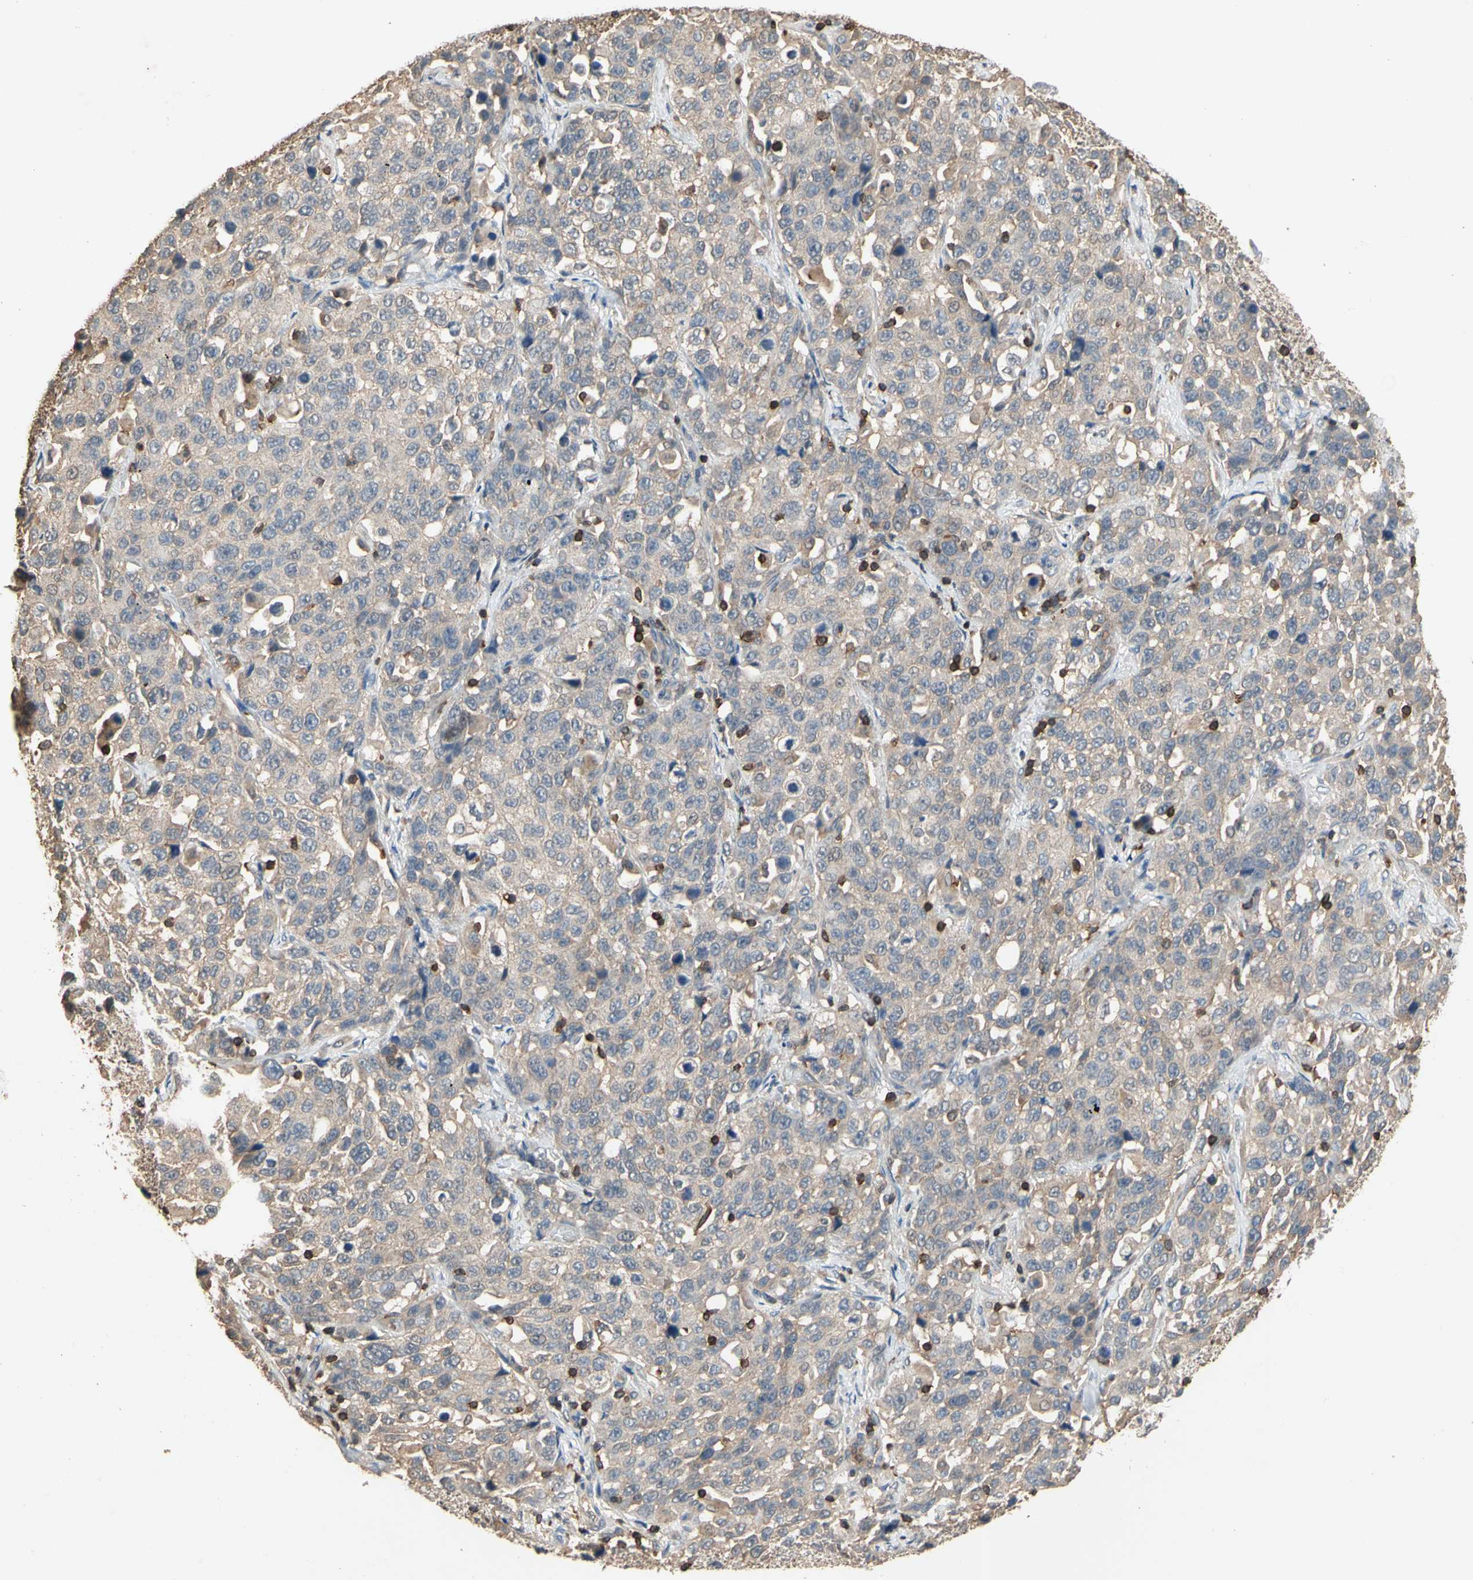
{"staining": {"intensity": "weak", "quantity": "25%-75%", "location": "cytoplasmic/membranous"}, "tissue": "stomach cancer", "cell_type": "Tumor cells", "image_type": "cancer", "snomed": [{"axis": "morphology", "description": "Normal tissue, NOS"}, {"axis": "morphology", "description": "Adenocarcinoma, NOS"}, {"axis": "topography", "description": "Stomach"}], "caption": "Stomach cancer (adenocarcinoma) was stained to show a protein in brown. There is low levels of weak cytoplasmic/membranous staining in approximately 25%-75% of tumor cells.", "gene": "MAP3K10", "patient": {"sex": "male", "age": 48}}